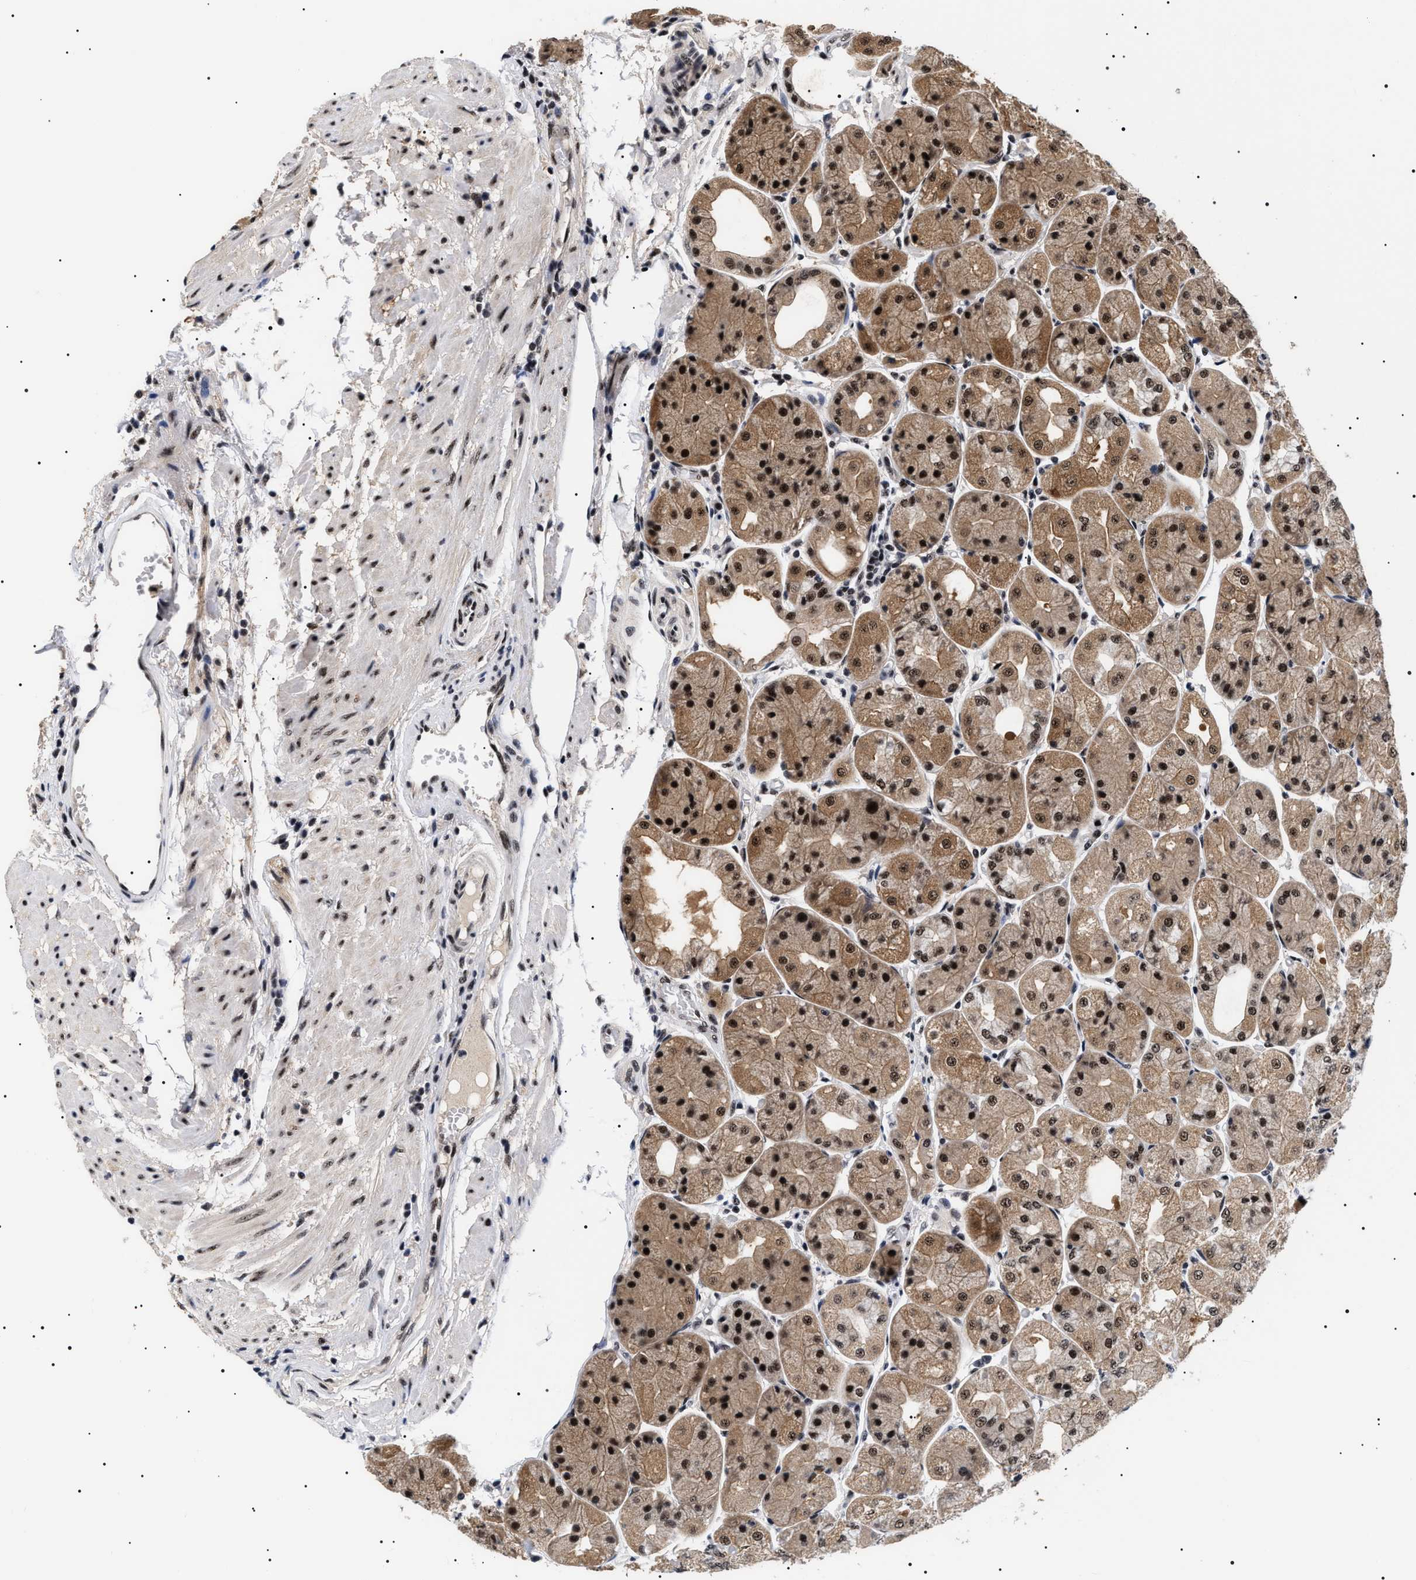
{"staining": {"intensity": "strong", "quantity": ">75%", "location": "cytoplasmic/membranous,nuclear"}, "tissue": "stomach", "cell_type": "Glandular cells", "image_type": "normal", "snomed": [{"axis": "morphology", "description": "Normal tissue, NOS"}, {"axis": "topography", "description": "Stomach, upper"}], "caption": "There is high levels of strong cytoplasmic/membranous,nuclear expression in glandular cells of unremarkable stomach, as demonstrated by immunohistochemical staining (brown color).", "gene": "CAAP1", "patient": {"sex": "male", "age": 72}}